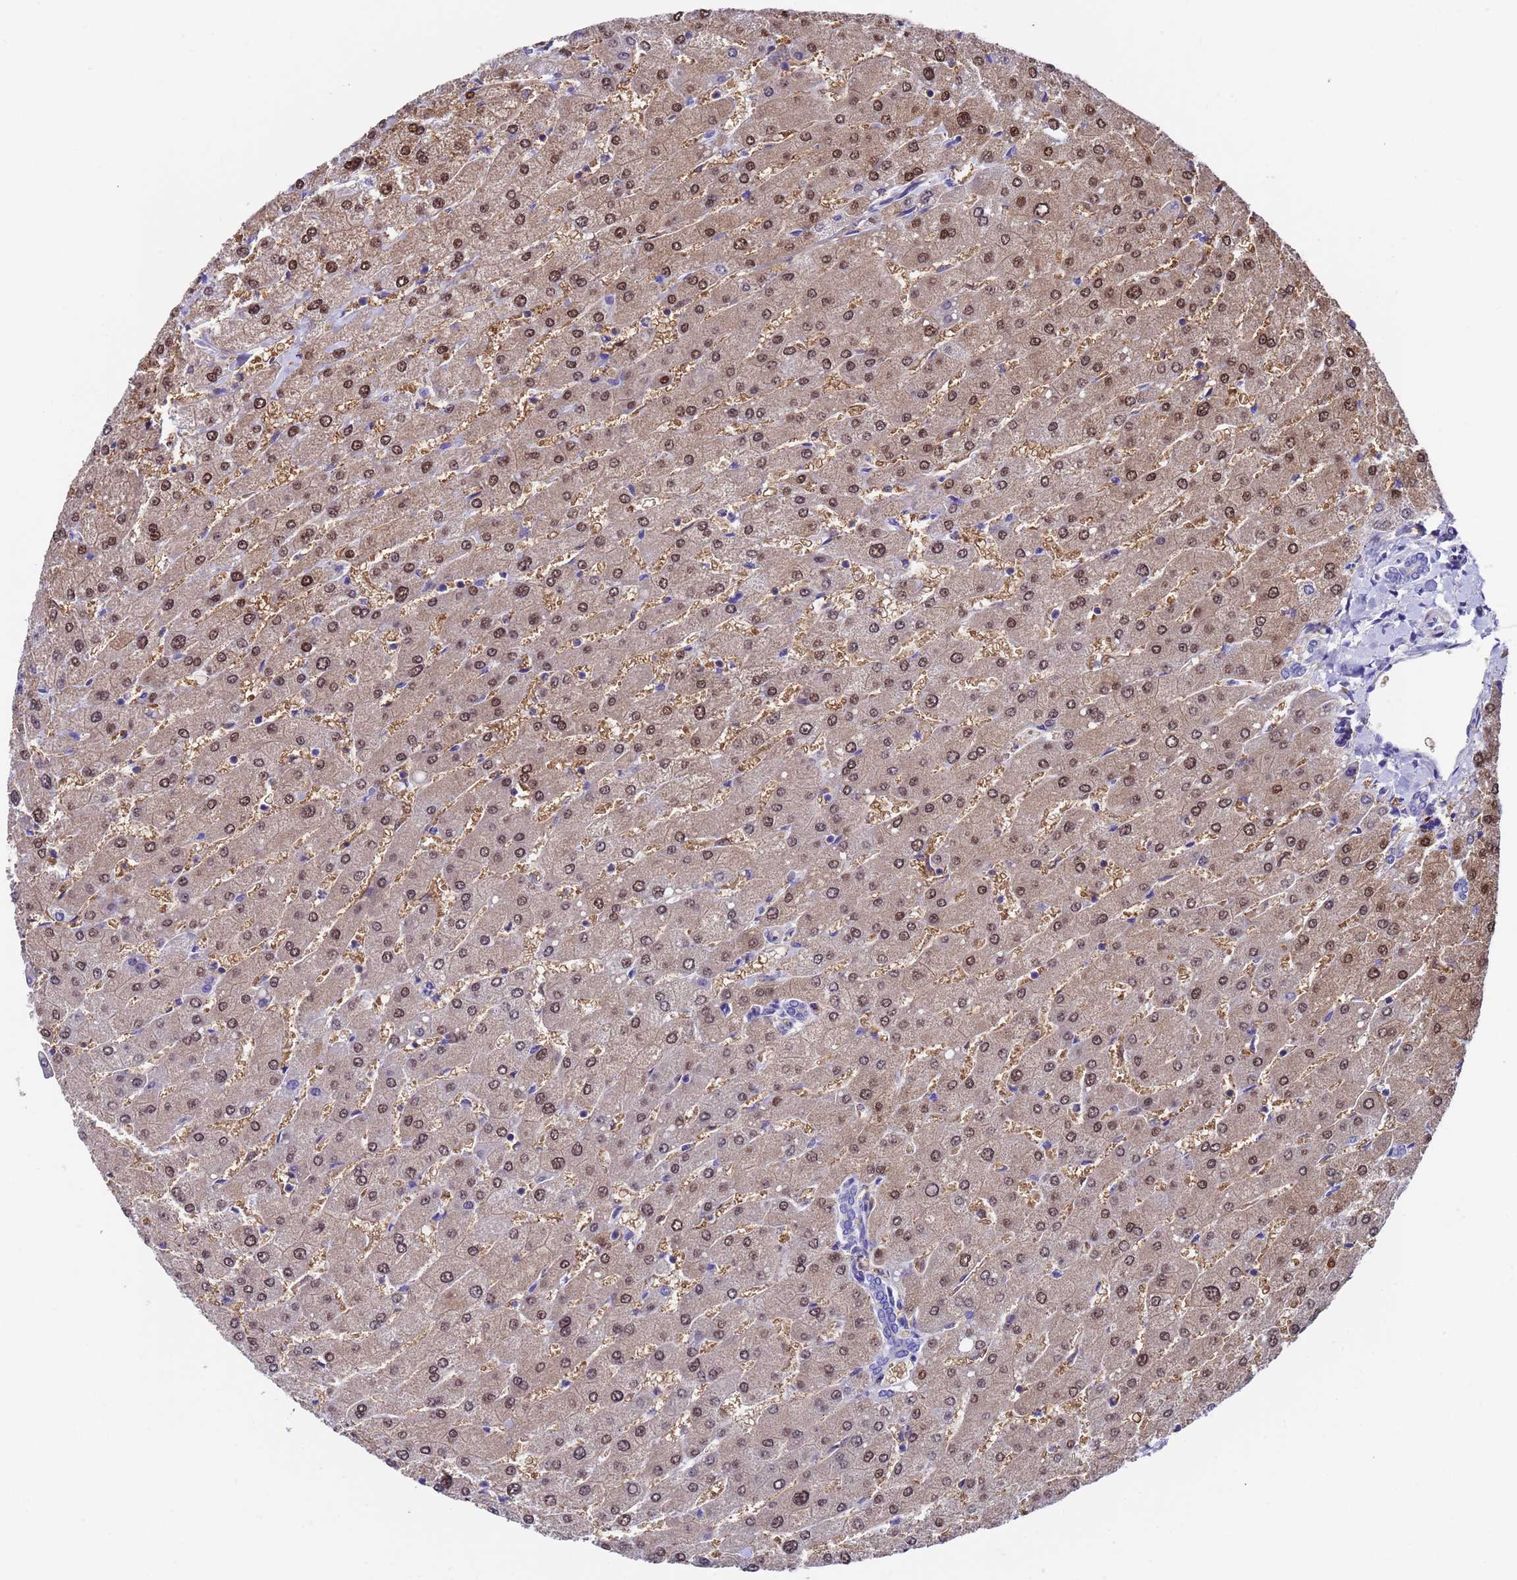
{"staining": {"intensity": "negative", "quantity": "none", "location": "none"}, "tissue": "liver", "cell_type": "Cholangiocytes", "image_type": "normal", "snomed": [{"axis": "morphology", "description": "Normal tissue, NOS"}, {"axis": "topography", "description": "Liver"}], "caption": "Cholangiocytes are negative for brown protein staining in normal liver. (Brightfield microscopy of DAB immunohistochemistry (IHC) at high magnification).", "gene": "ELP6", "patient": {"sex": "male", "age": 55}}